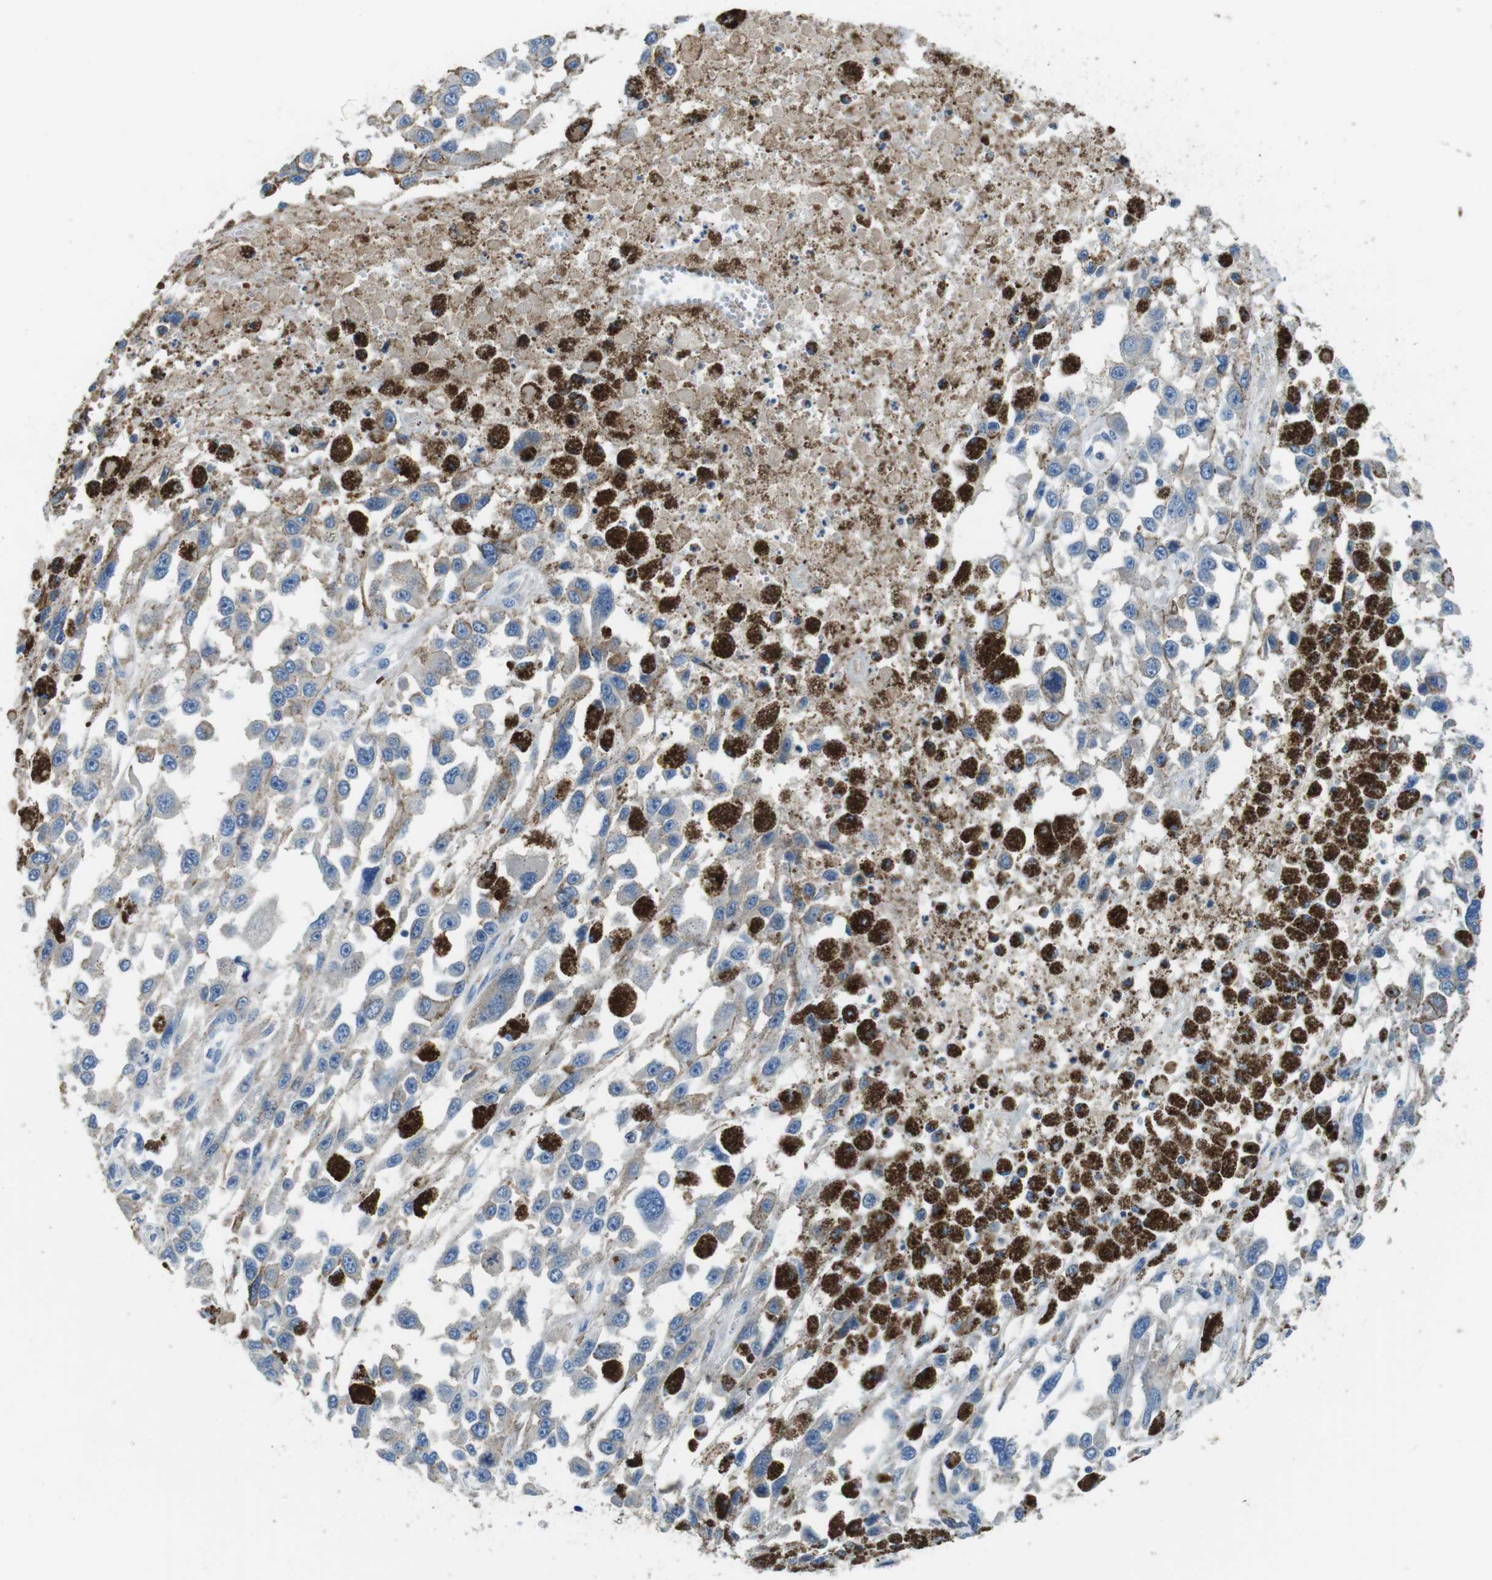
{"staining": {"intensity": "negative", "quantity": "none", "location": "none"}, "tissue": "melanoma", "cell_type": "Tumor cells", "image_type": "cancer", "snomed": [{"axis": "morphology", "description": "Malignant melanoma, Metastatic site"}, {"axis": "topography", "description": "Lymph node"}], "caption": "High magnification brightfield microscopy of melanoma stained with DAB (brown) and counterstained with hematoxylin (blue): tumor cells show no significant positivity. (DAB (3,3'-diaminobenzidine) immunohistochemistry visualized using brightfield microscopy, high magnification).", "gene": "TMPRSS15", "patient": {"sex": "male", "age": 59}}